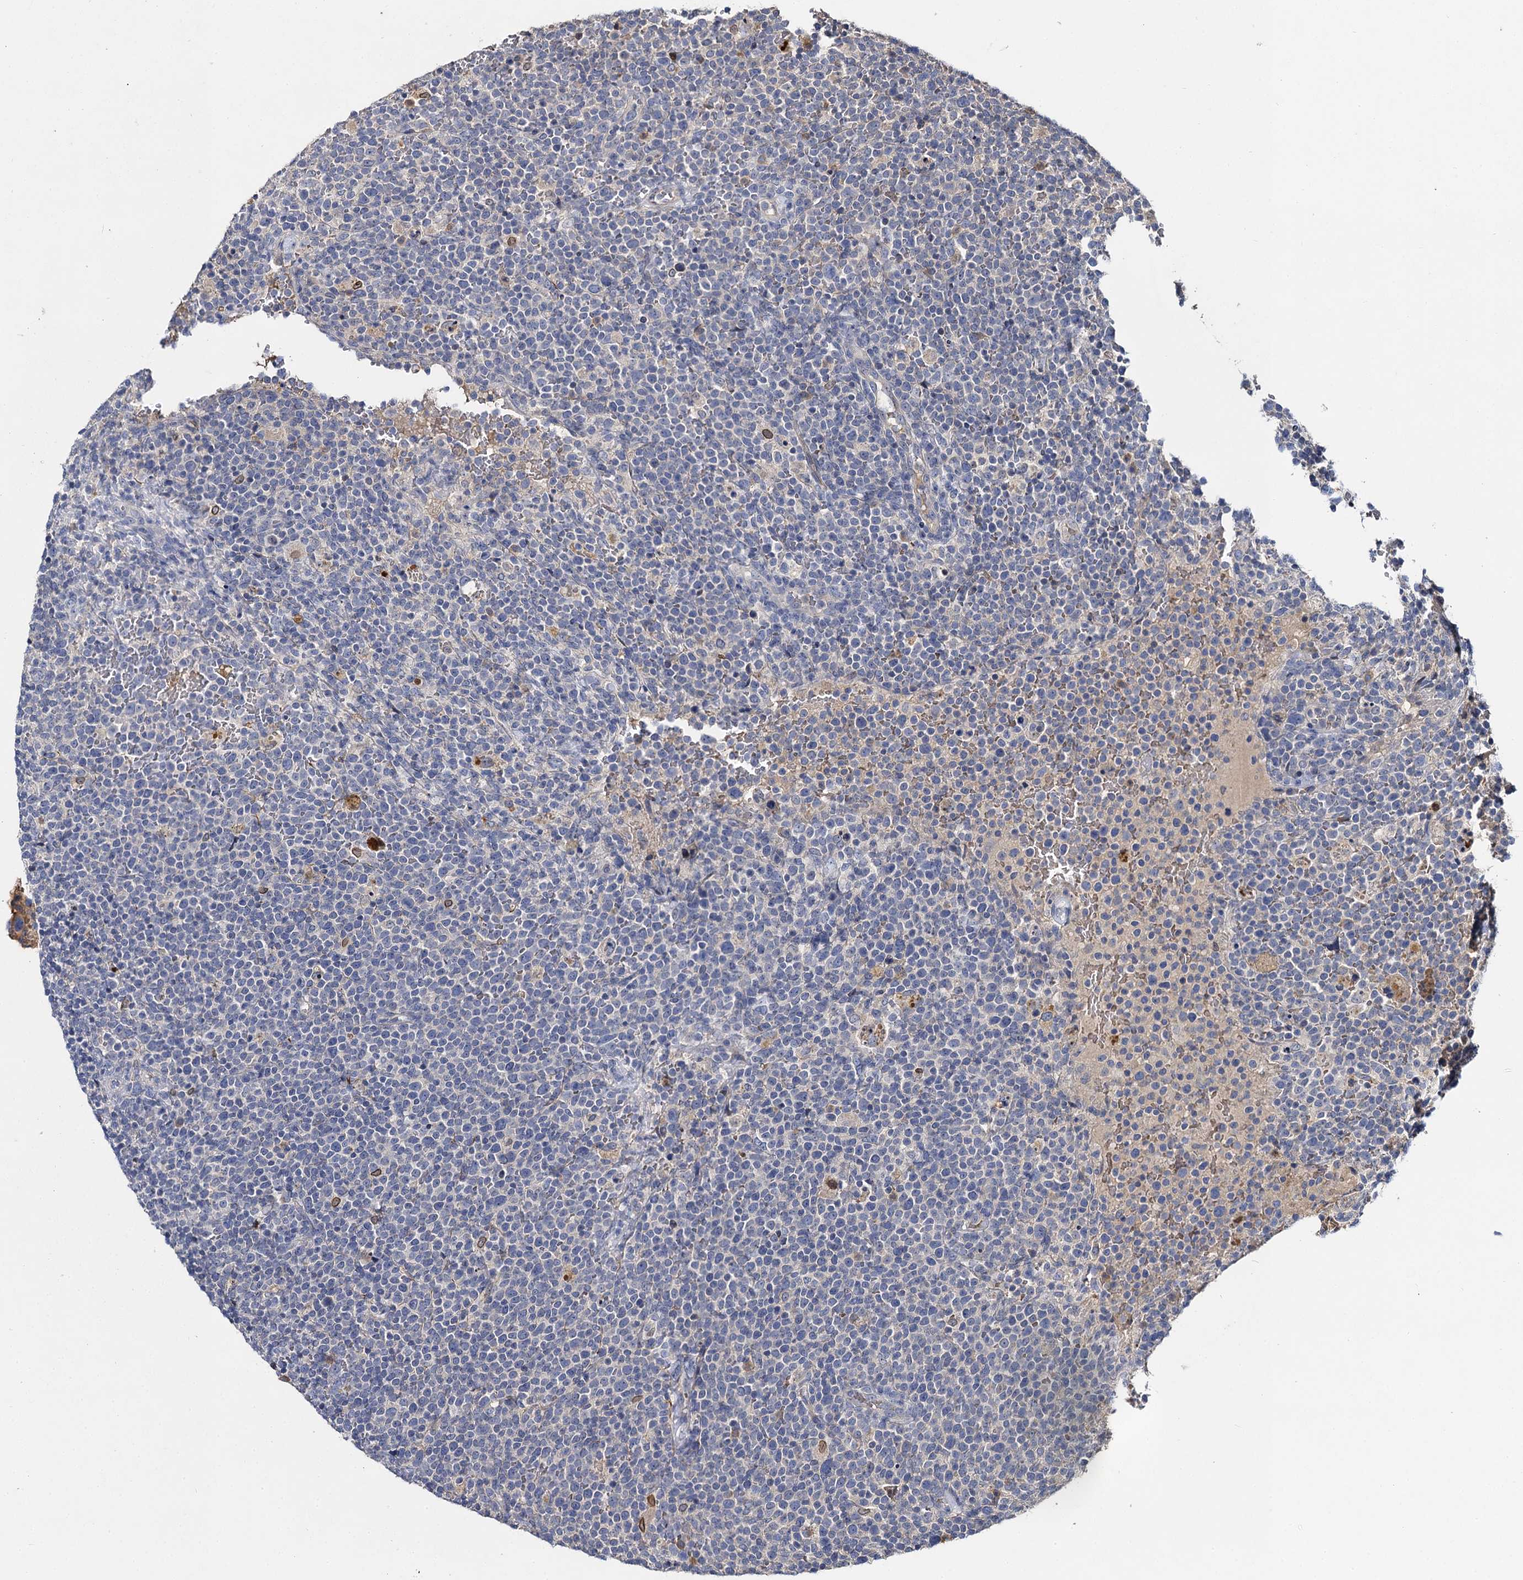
{"staining": {"intensity": "negative", "quantity": "none", "location": "none"}, "tissue": "lymphoma", "cell_type": "Tumor cells", "image_type": "cancer", "snomed": [{"axis": "morphology", "description": "Malignant lymphoma, non-Hodgkin's type, High grade"}, {"axis": "topography", "description": "Lymph node"}], "caption": "This photomicrograph is of lymphoma stained with IHC to label a protein in brown with the nuclei are counter-stained blue. There is no staining in tumor cells.", "gene": "SLC11A2", "patient": {"sex": "male", "age": 61}}